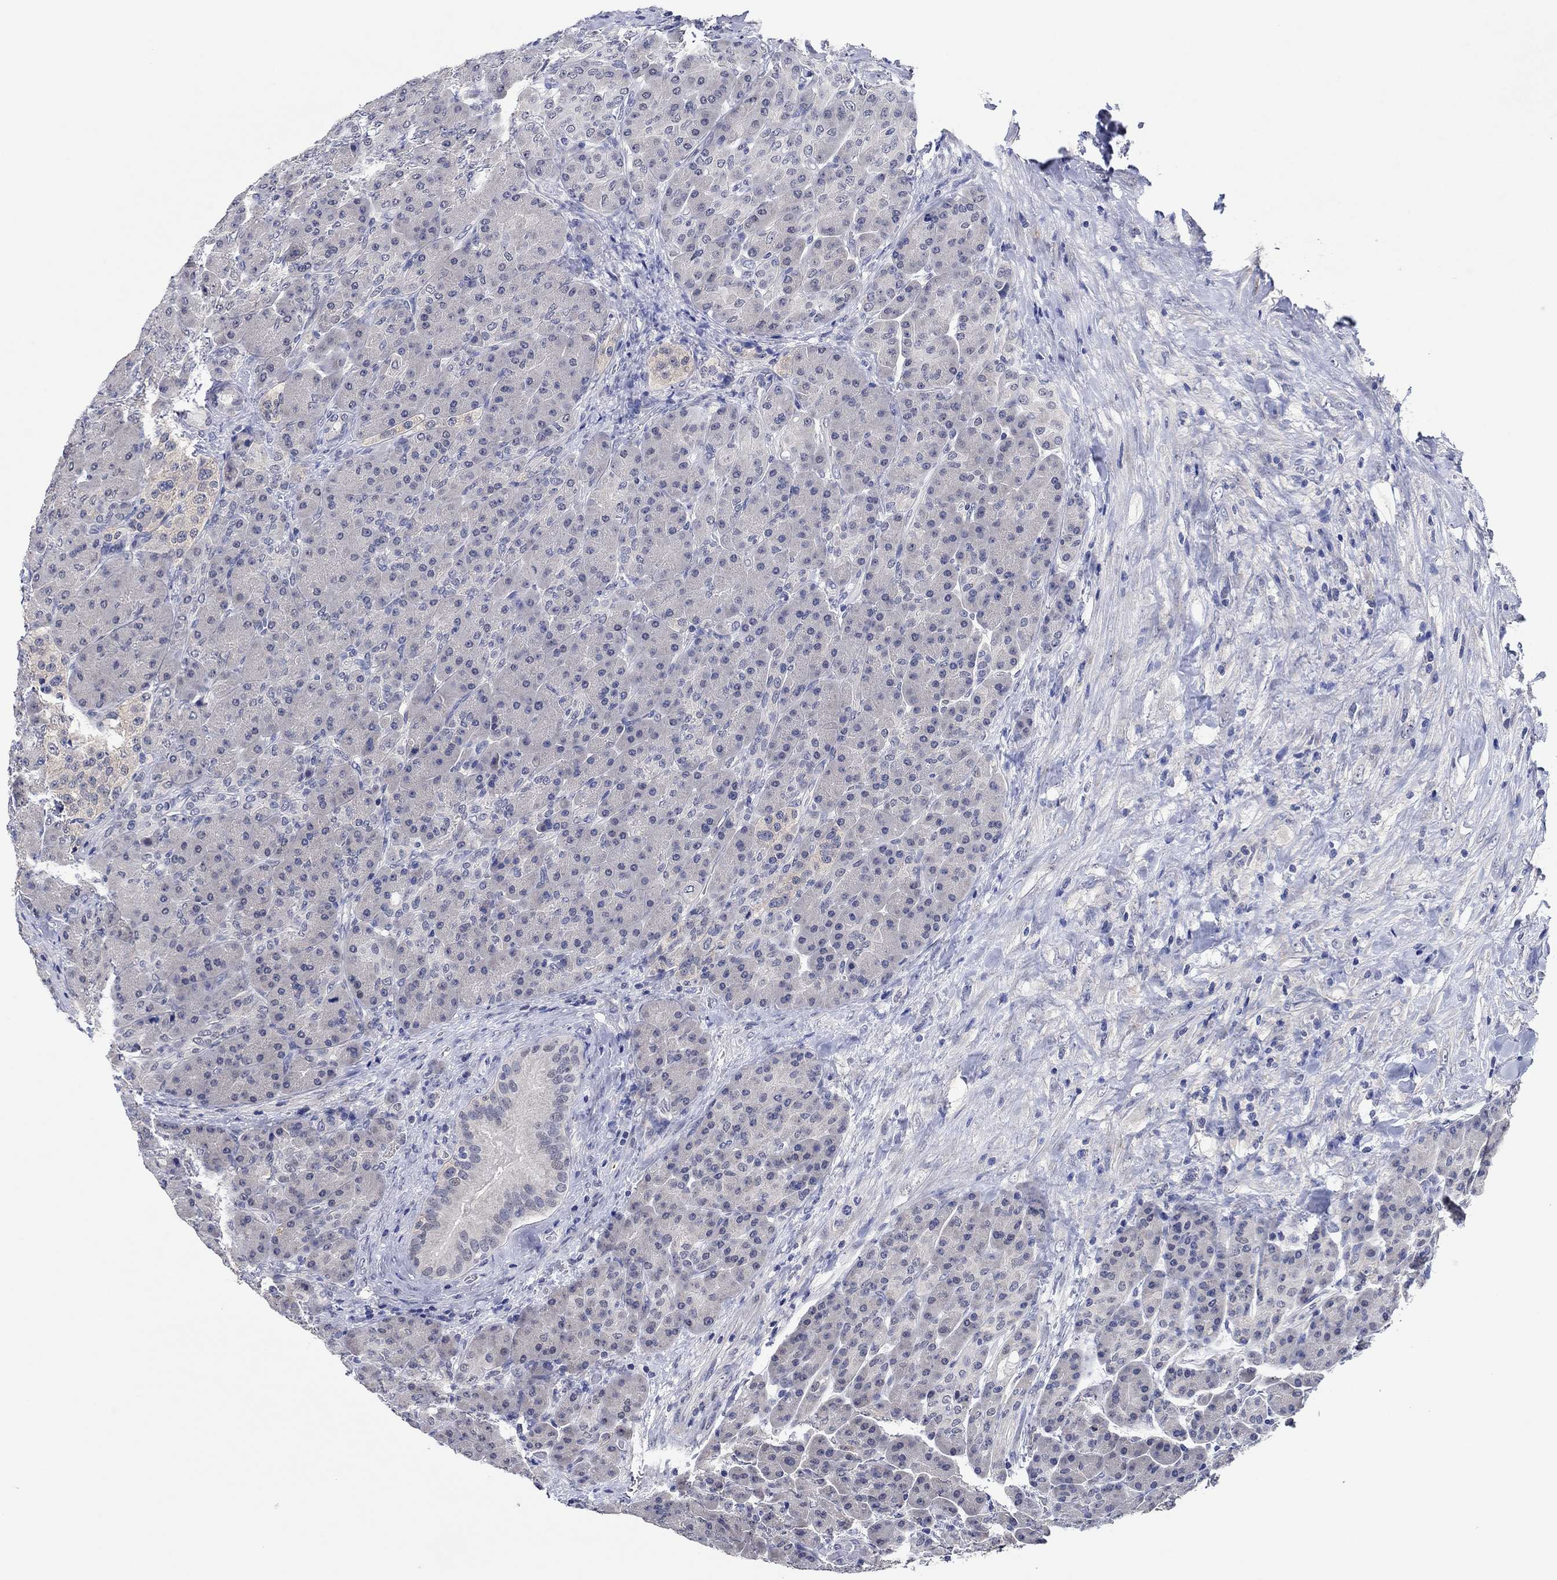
{"staining": {"intensity": "negative", "quantity": "none", "location": "none"}, "tissue": "pancreas", "cell_type": "Exocrine glandular cells", "image_type": "normal", "snomed": [{"axis": "morphology", "description": "Normal tissue, NOS"}, {"axis": "topography", "description": "Pancreas"}], "caption": "DAB (3,3'-diaminobenzidine) immunohistochemical staining of unremarkable pancreas exhibits no significant staining in exocrine glandular cells.", "gene": "PRRT3", "patient": {"sex": "male", "age": 70}}